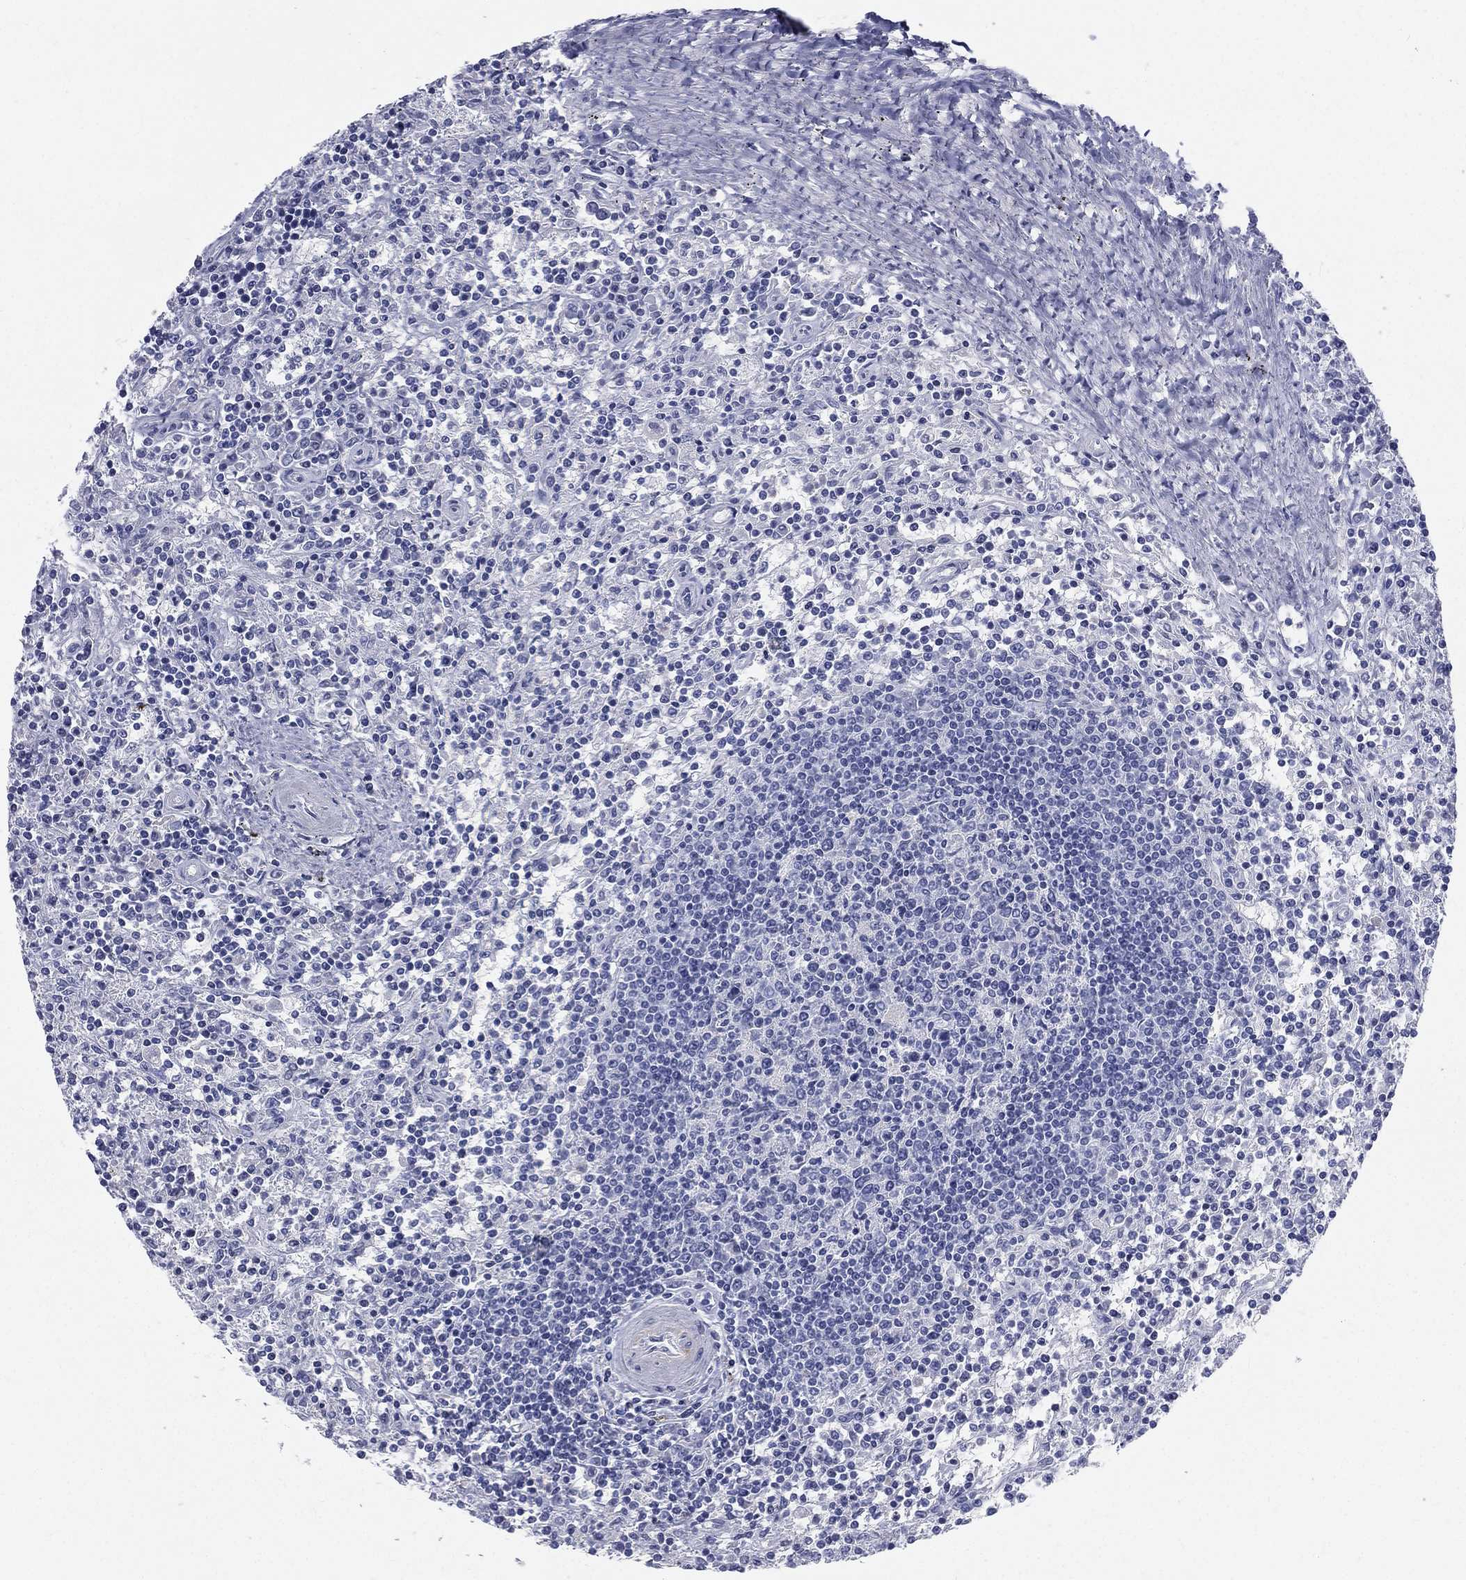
{"staining": {"intensity": "negative", "quantity": "none", "location": "none"}, "tissue": "lymphoma", "cell_type": "Tumor cells", "image_type": "cancer", "snomed": [{"axis": "morphology", "description": "Malignant lymphoma, non-Hodgkin's type, Low grade"}, {"axis": "topography", "description": "Spleen"}], "caption": "Lymphoma was stained to show a protein in brown. There is no significant expression in tumor cells.", "gene": "HP", "patient": {"sex": "male", "age": 62}}